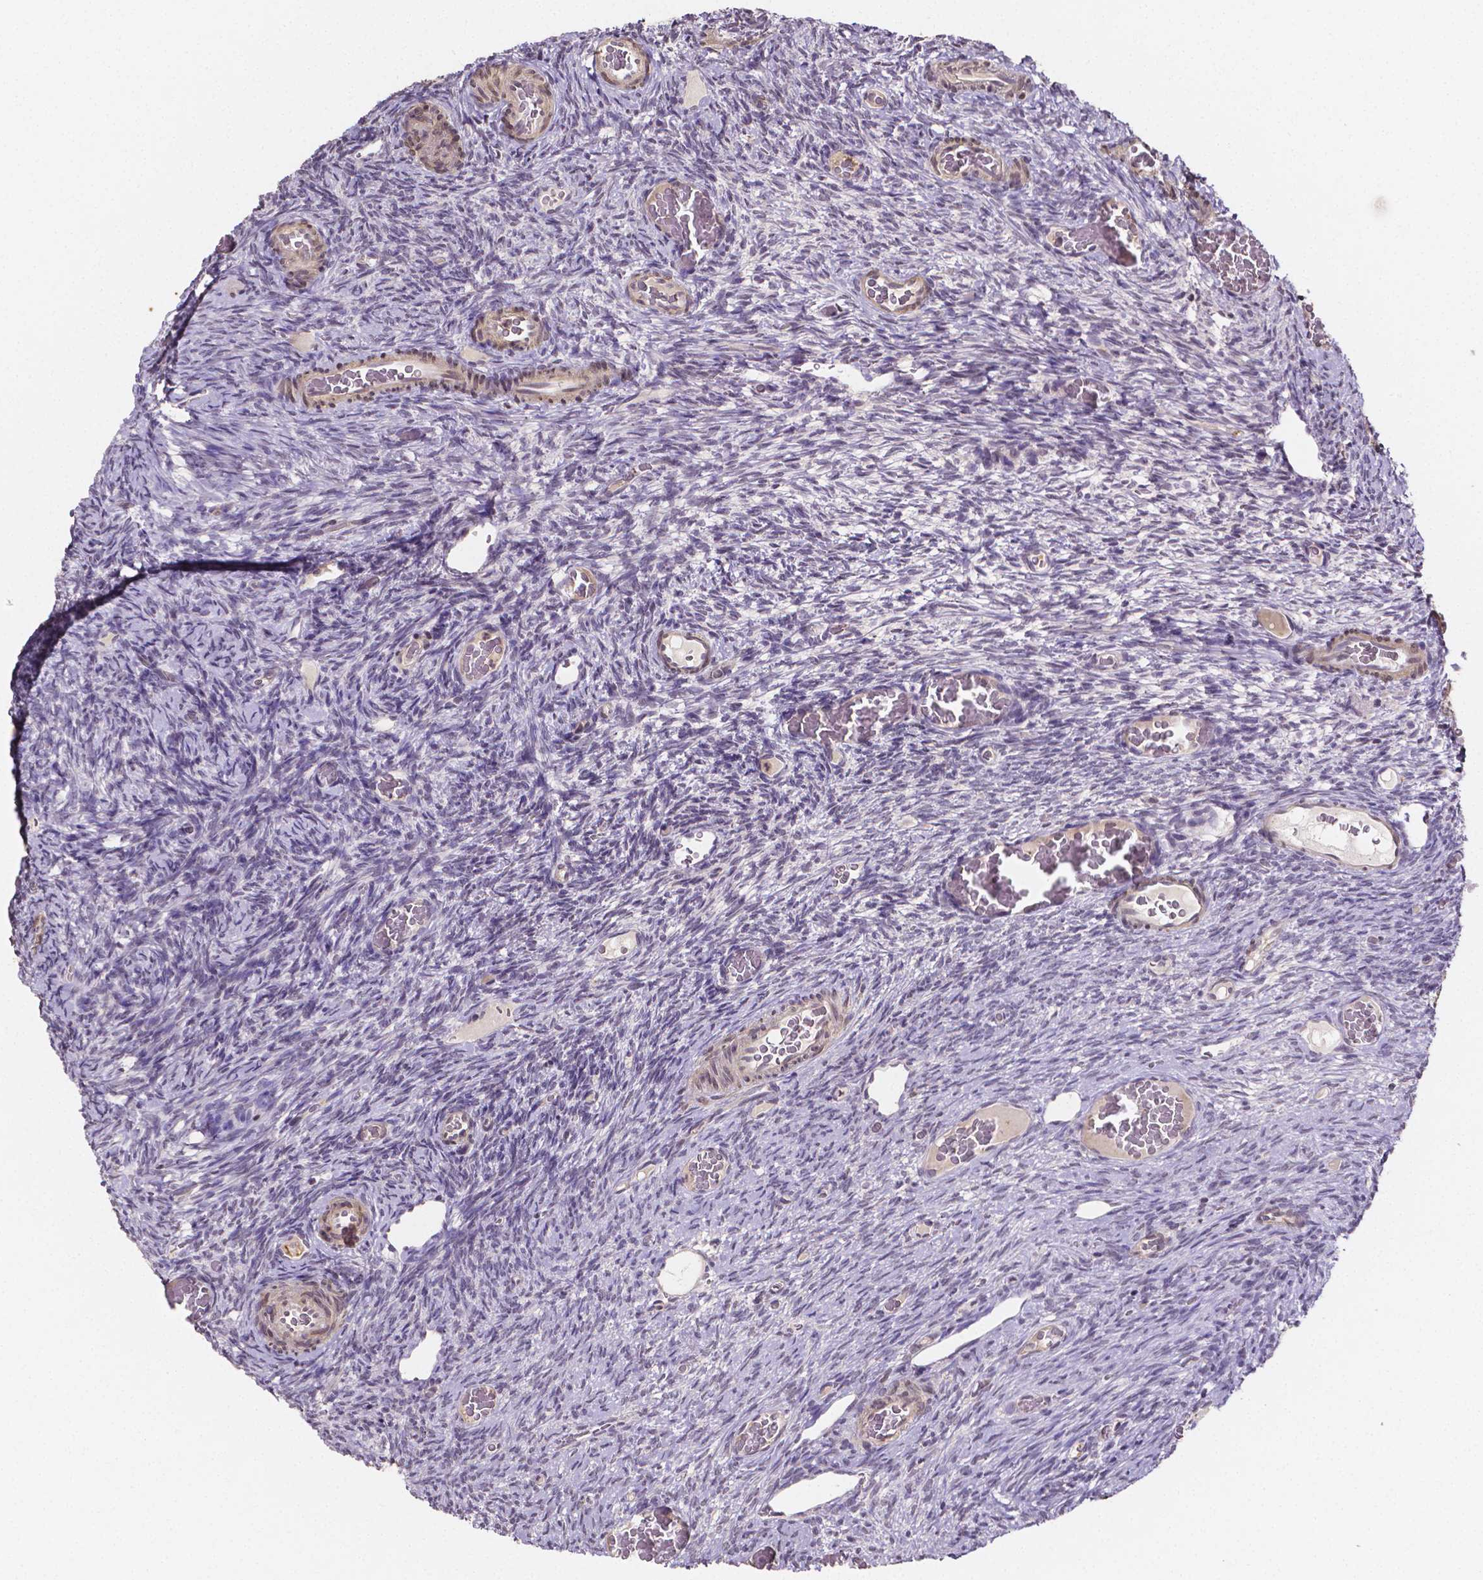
{"staining": {"intensity": "negative", "quantity": "none", "location": "none"}, "tissue": "ovary", "cell_type": "Ovarian stroma cells", "image_type": "normal", "snomed": [{"axis": "morphology", "description": "Normal tissue, NOS"}, {"axis": "topography", "description": "Ovary"}], "caption": "An image of ovary stained for a protein demonstrates no brown staining in ovarian stroma cells.", "gene": "NRGN", "patient": {"sex": "female", "age": 34}}